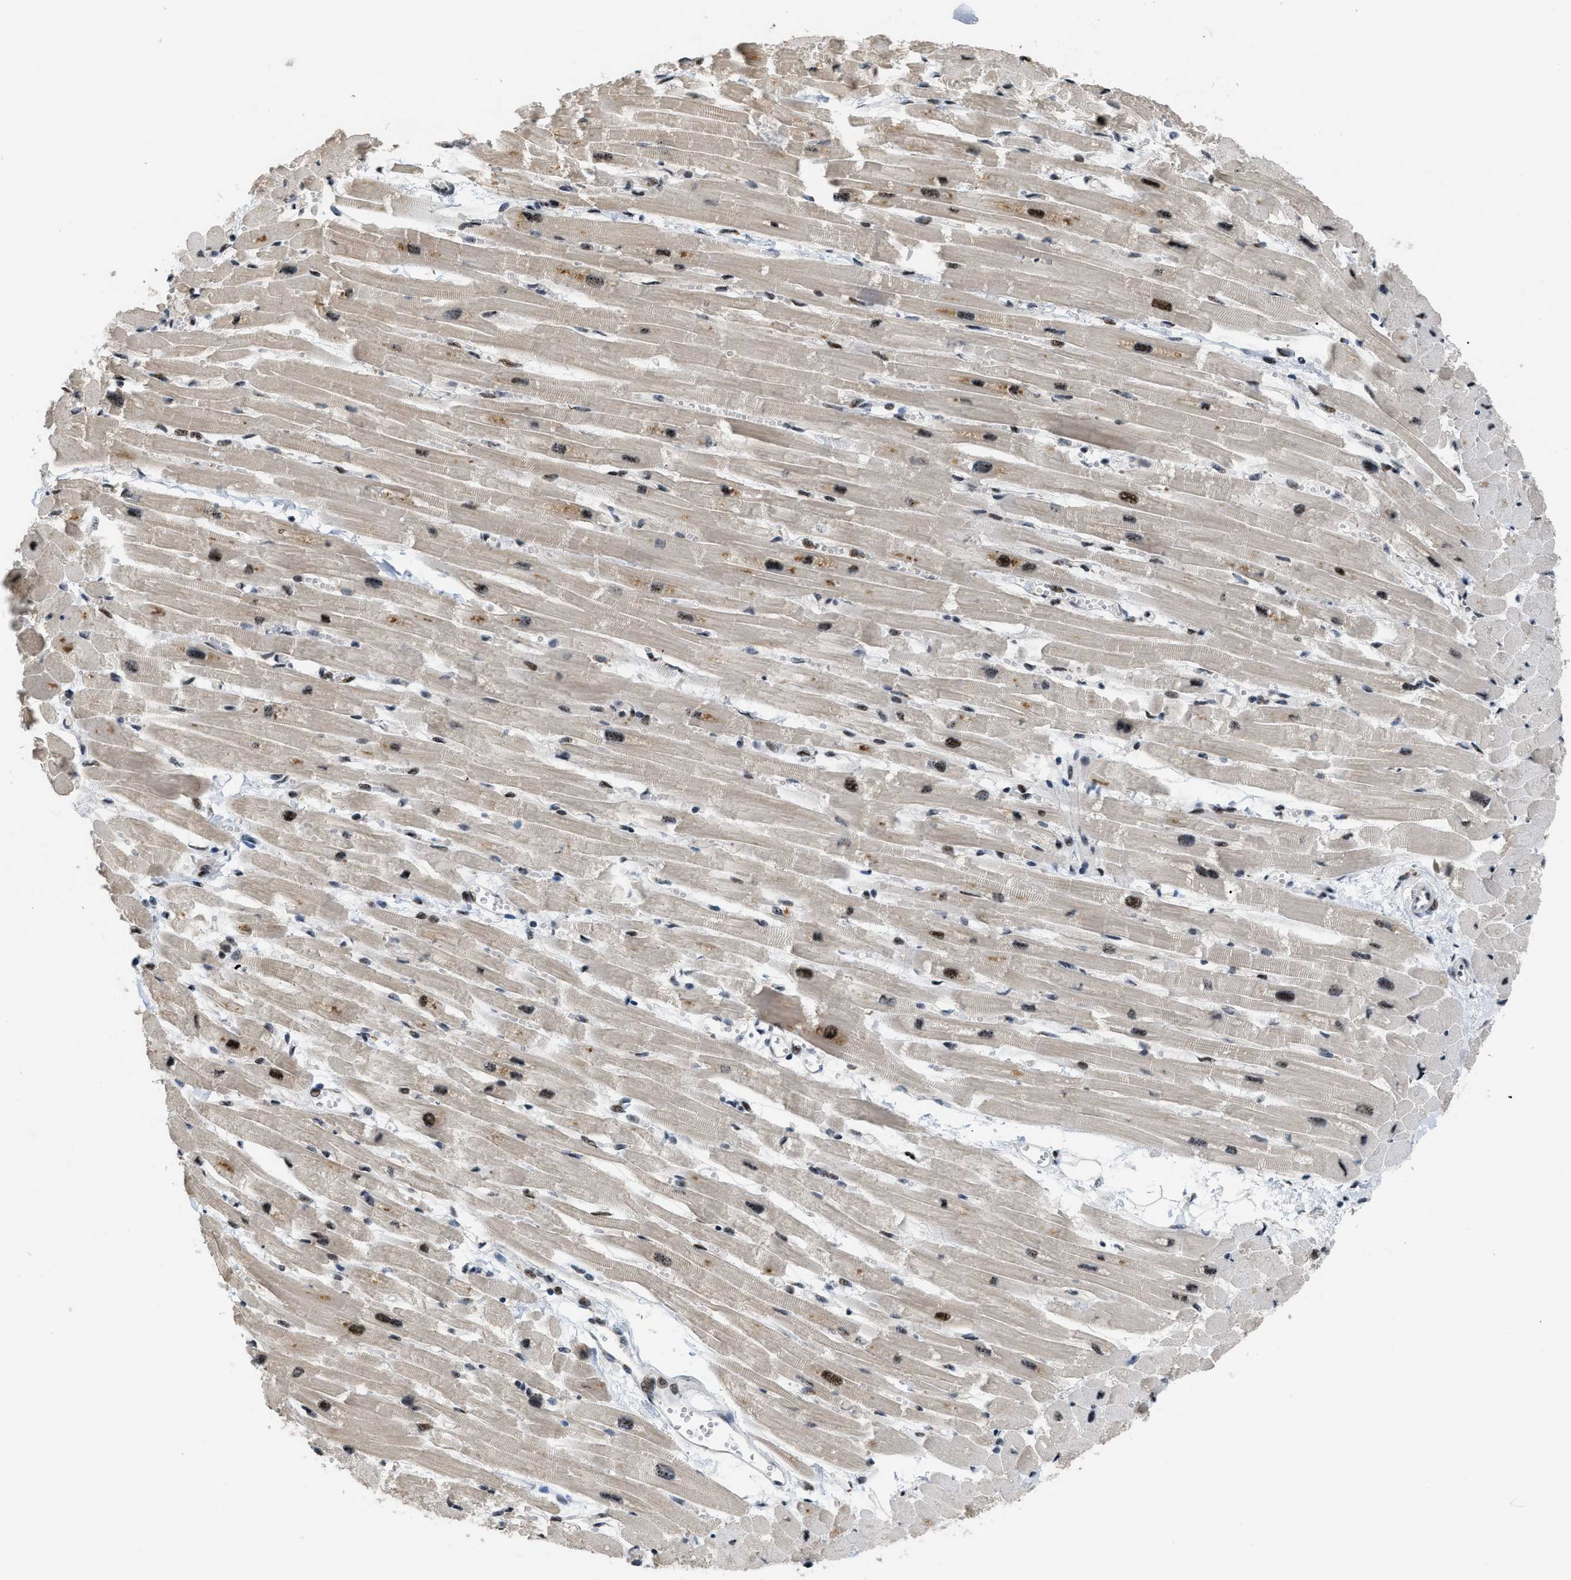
{"staining": {"intensity": "moderate", "quantity": ">75%", "location": "nuclear"}, "tissue": "heart muscle", "cell_type": "Cardiomyocytes", "image_type": "normal", "snomed": [{"axis": "morphology", "description": "Normal tissue, NOS"}, {"axis": "topography", "description": "Heart"}], "caption": "High-power microscopy captured an immunohistochemistry (IHC) histopathology image of normal heart muscle, revealing moderate nuclear expression in approximately >75% of cardiomyocytes.", "gene": "CDR2", "patient": {"sex": "female", "age": 54}}